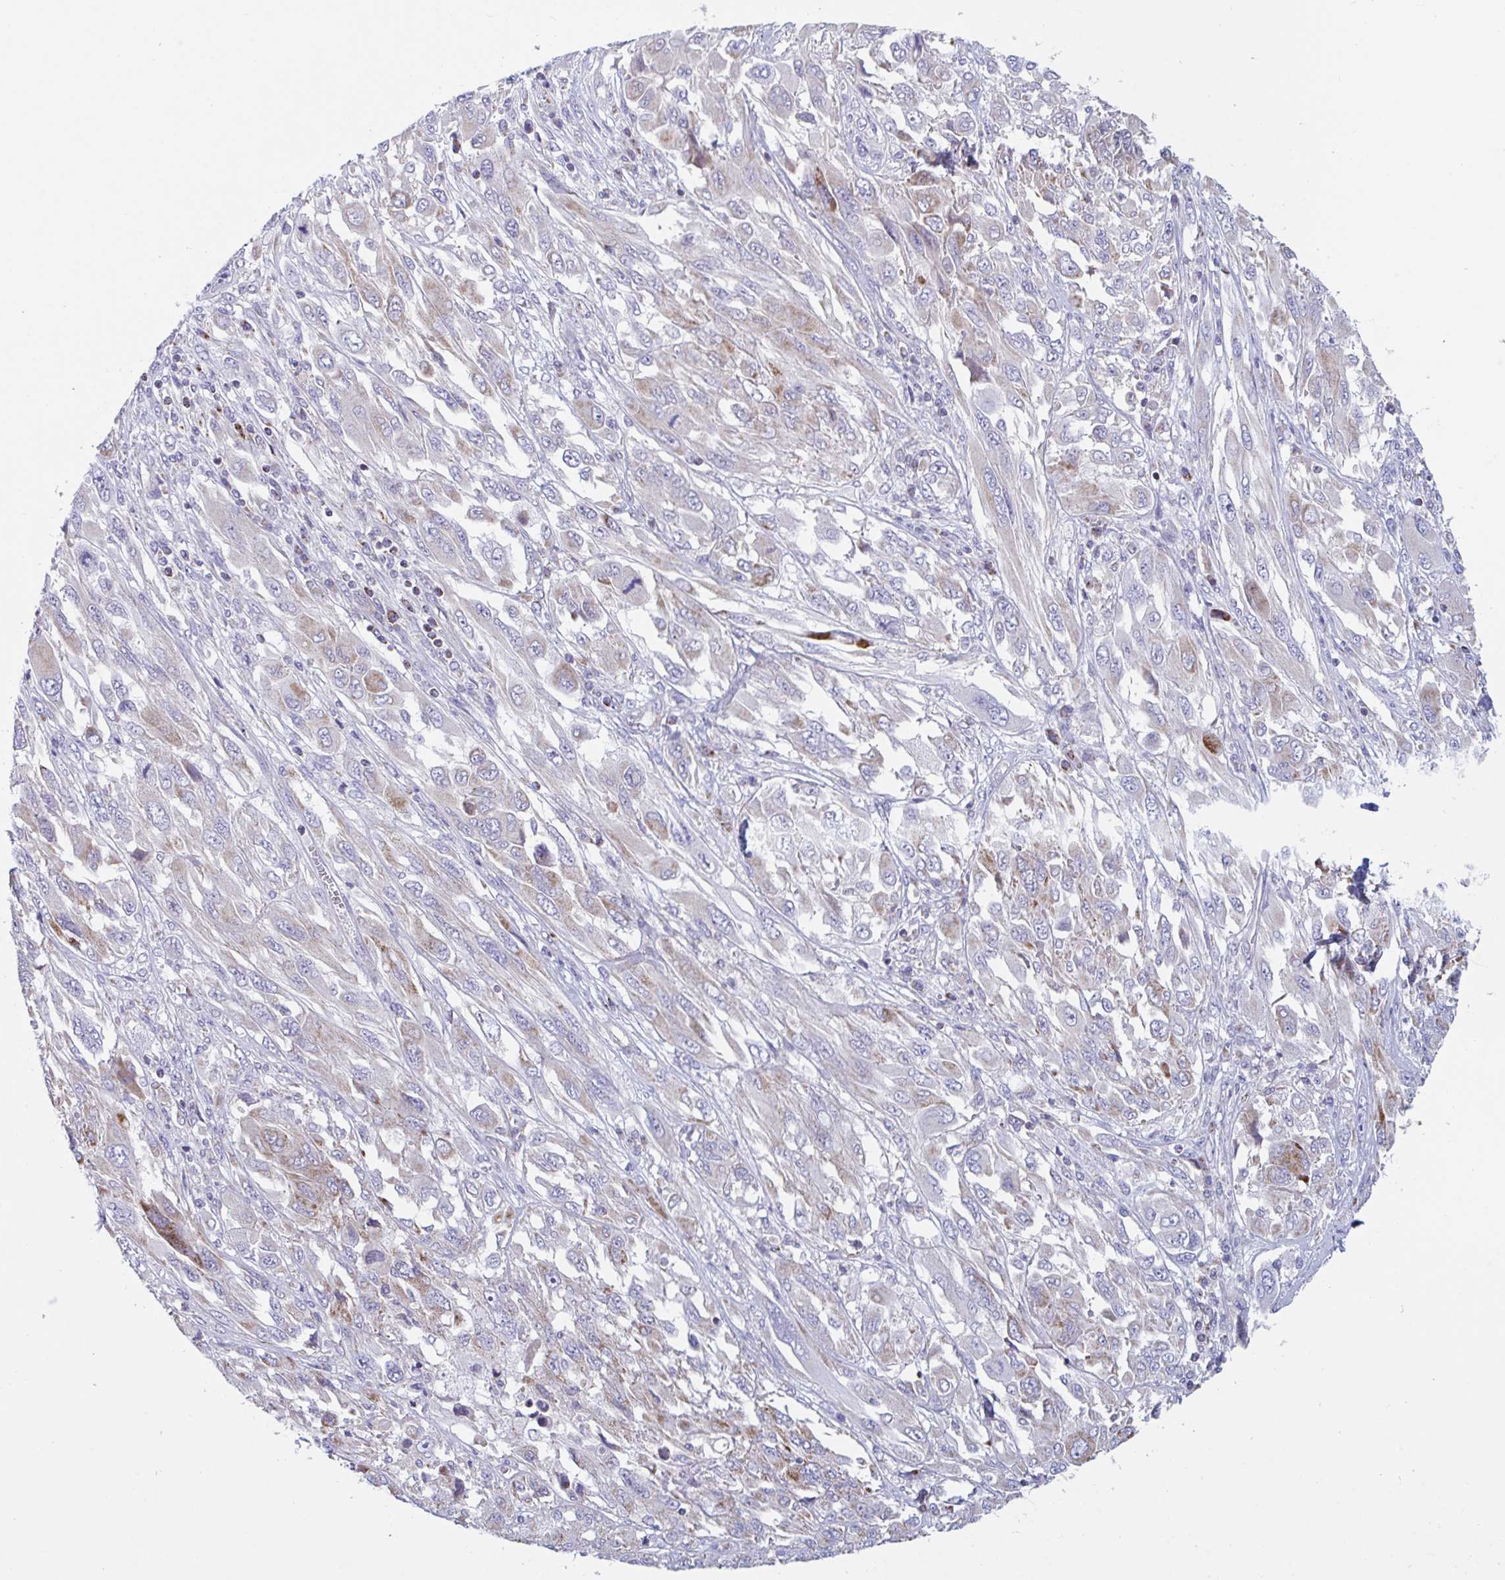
{"staining": {"intensity": "moderate", "quantity": "<25%", "location": "cytoplasmic/membranous"}, "tissue": "melanoma", "cell_type": "Tumor cells", "image_type": "cancer", "snomed": [{"axis": "morphology", "description": "Malignant melanoma, NOS"}, {"axis": "topography", "description": "Skin"}], "caption": "A low amount of moderate cytoplasmic/membranous staining is present in about <25% of tumor cells in melanoma tissue.", "gene": "BCAT2", "patient": {"sex": "female", "age": 91}}